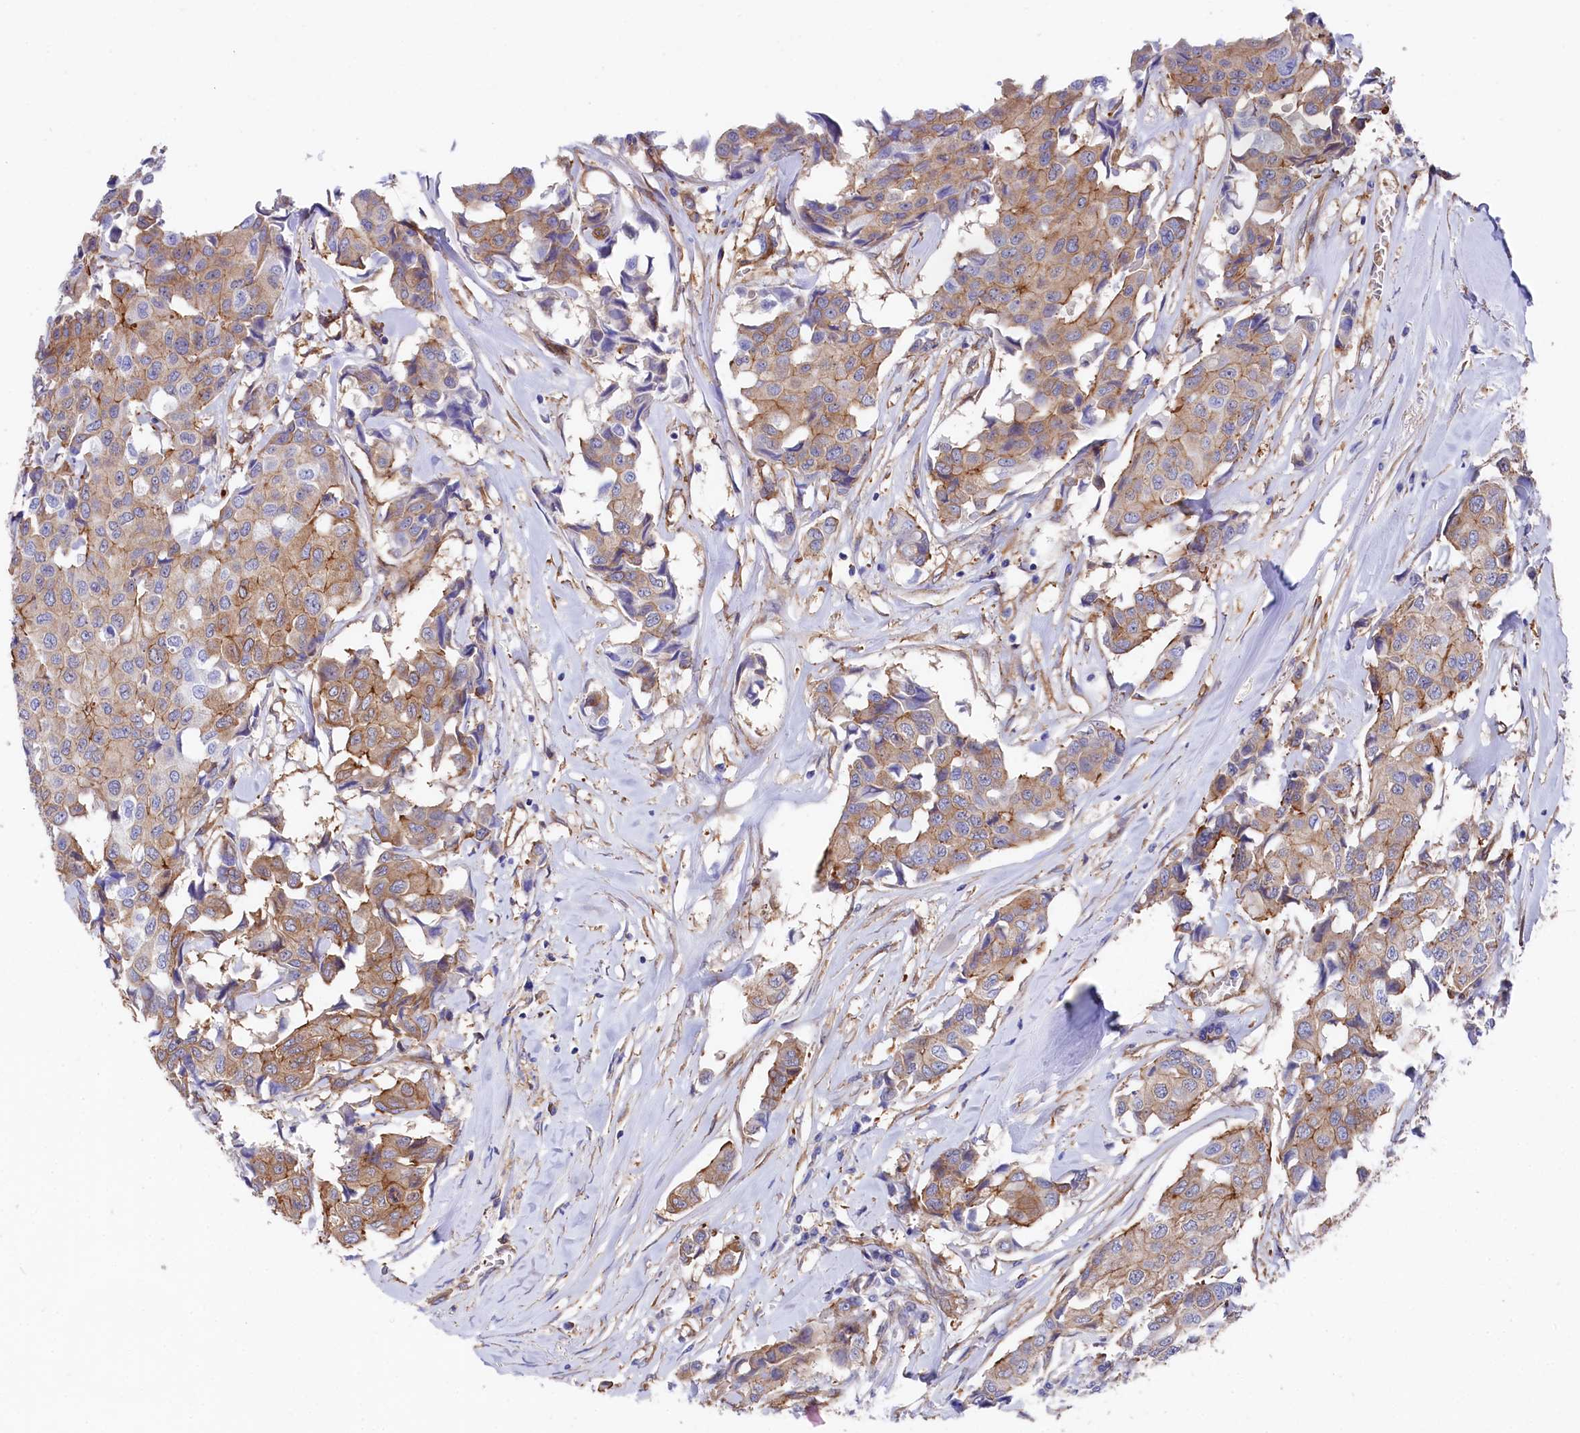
{"staining": {"intensity": "moderate", "quantity": ">75%", "location": "cytoplasmic/membranous"}, "tissue": "breast cancer", "cell_type": "Tumor cells", "image_type": "cancer", "snomed": [{"axis": "morphology", "description": "Duct carcinoma"}, {"axis": "topography", "description": "Breast"}], "caption": "A photomicrograph of human breast infiltrating ductal carcinoma stained for a protein reveals moderate cytoplasmic/membranous brown staining in tumor cells.", "gene": "TNKS1BP1", "patient": {"sex": "female", "age": 80}}